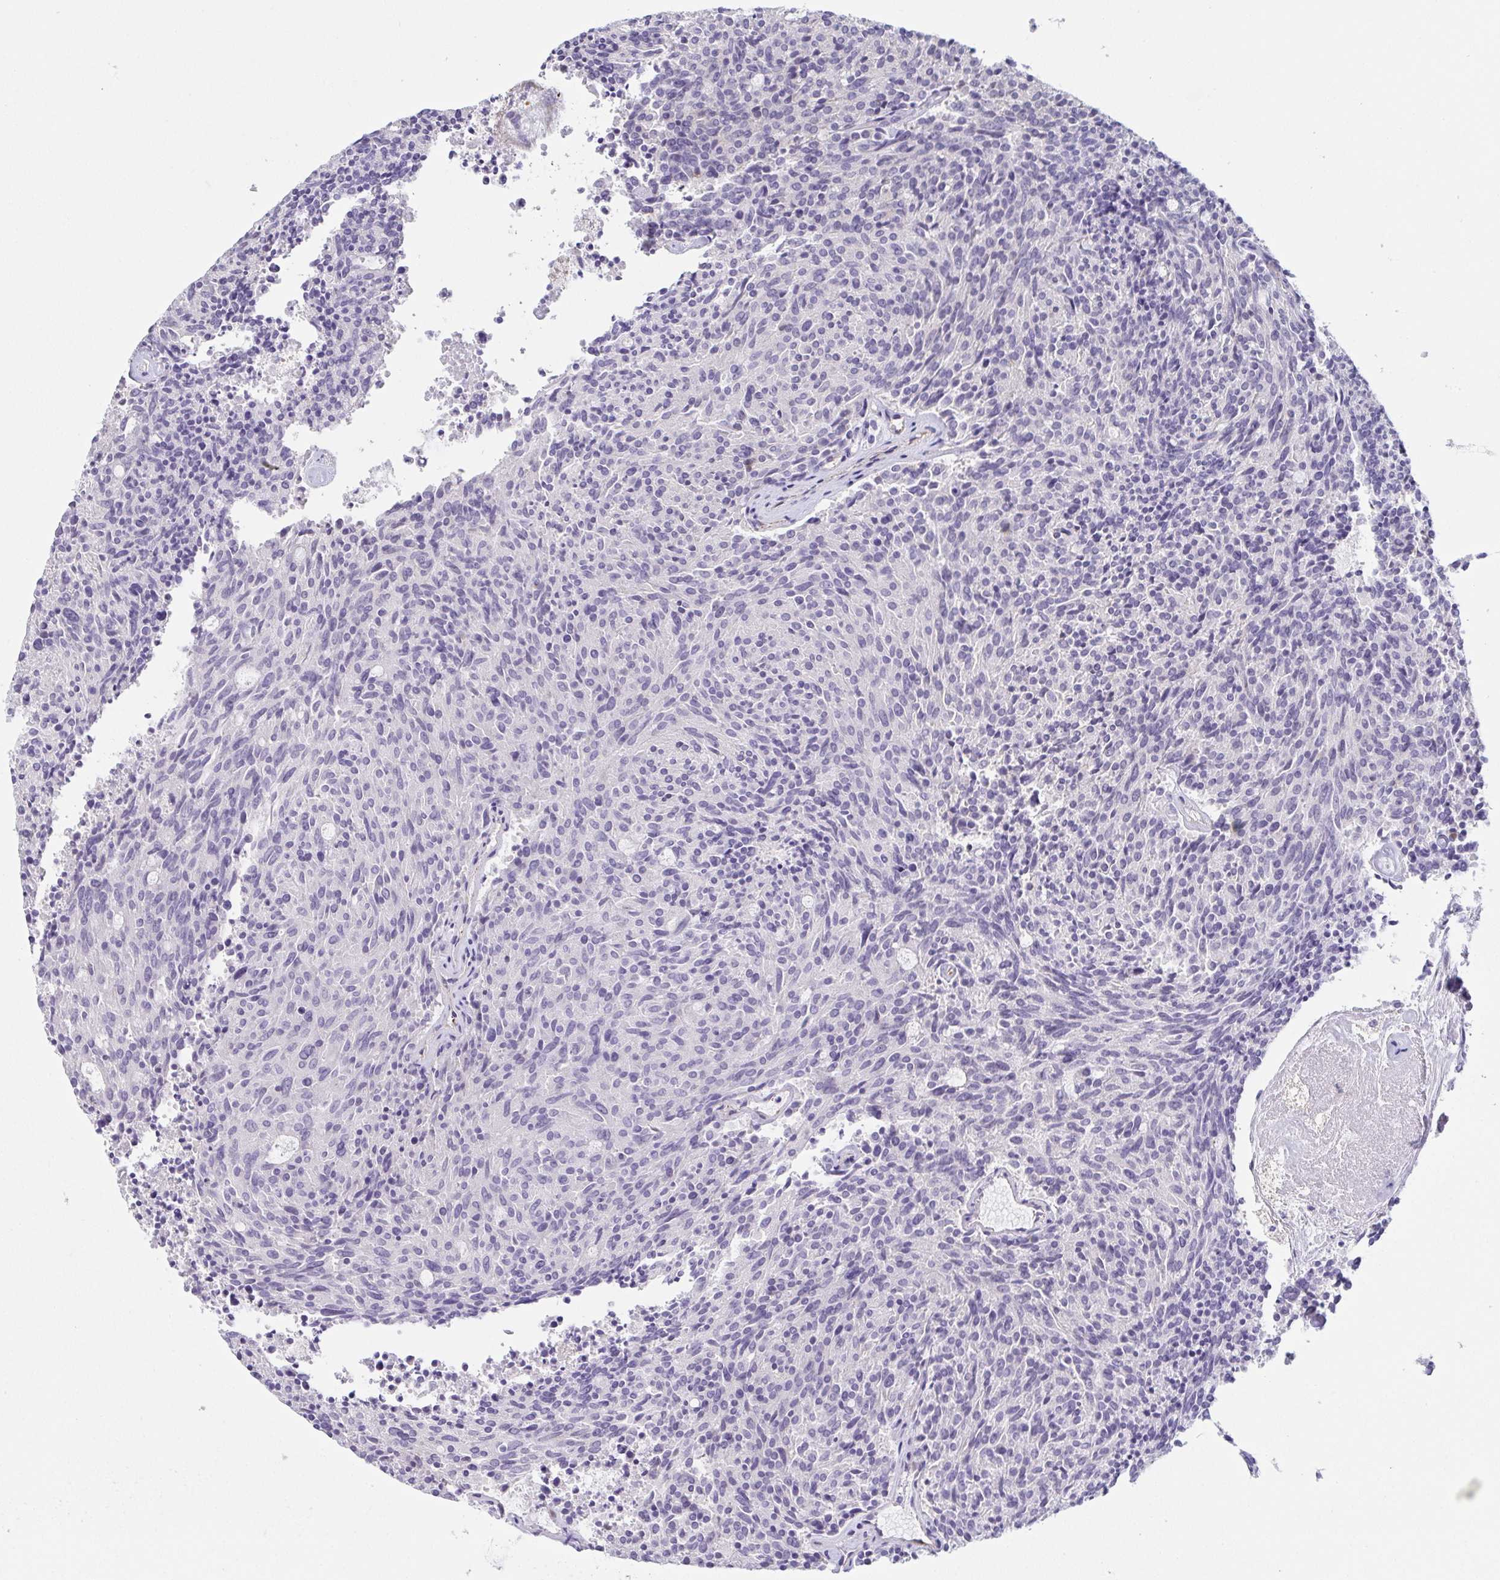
{"staining": {"intensity": "negative", "quantity": "none", "location": "none"}, "tissue": "carcinoid", "cell_type": "Tumor cells", "image_type": "cancer", "snomed": [{"axis": "morphology", "description": "Carcinoid, malignant, NOS"}, {"axis": "topography", "description": "Pancreas"}], "caption": "There is no significant expression in tumor cells of carcinoid.", "gene": "COL17A1", "patient": {"sex": "female", "age": 54}}